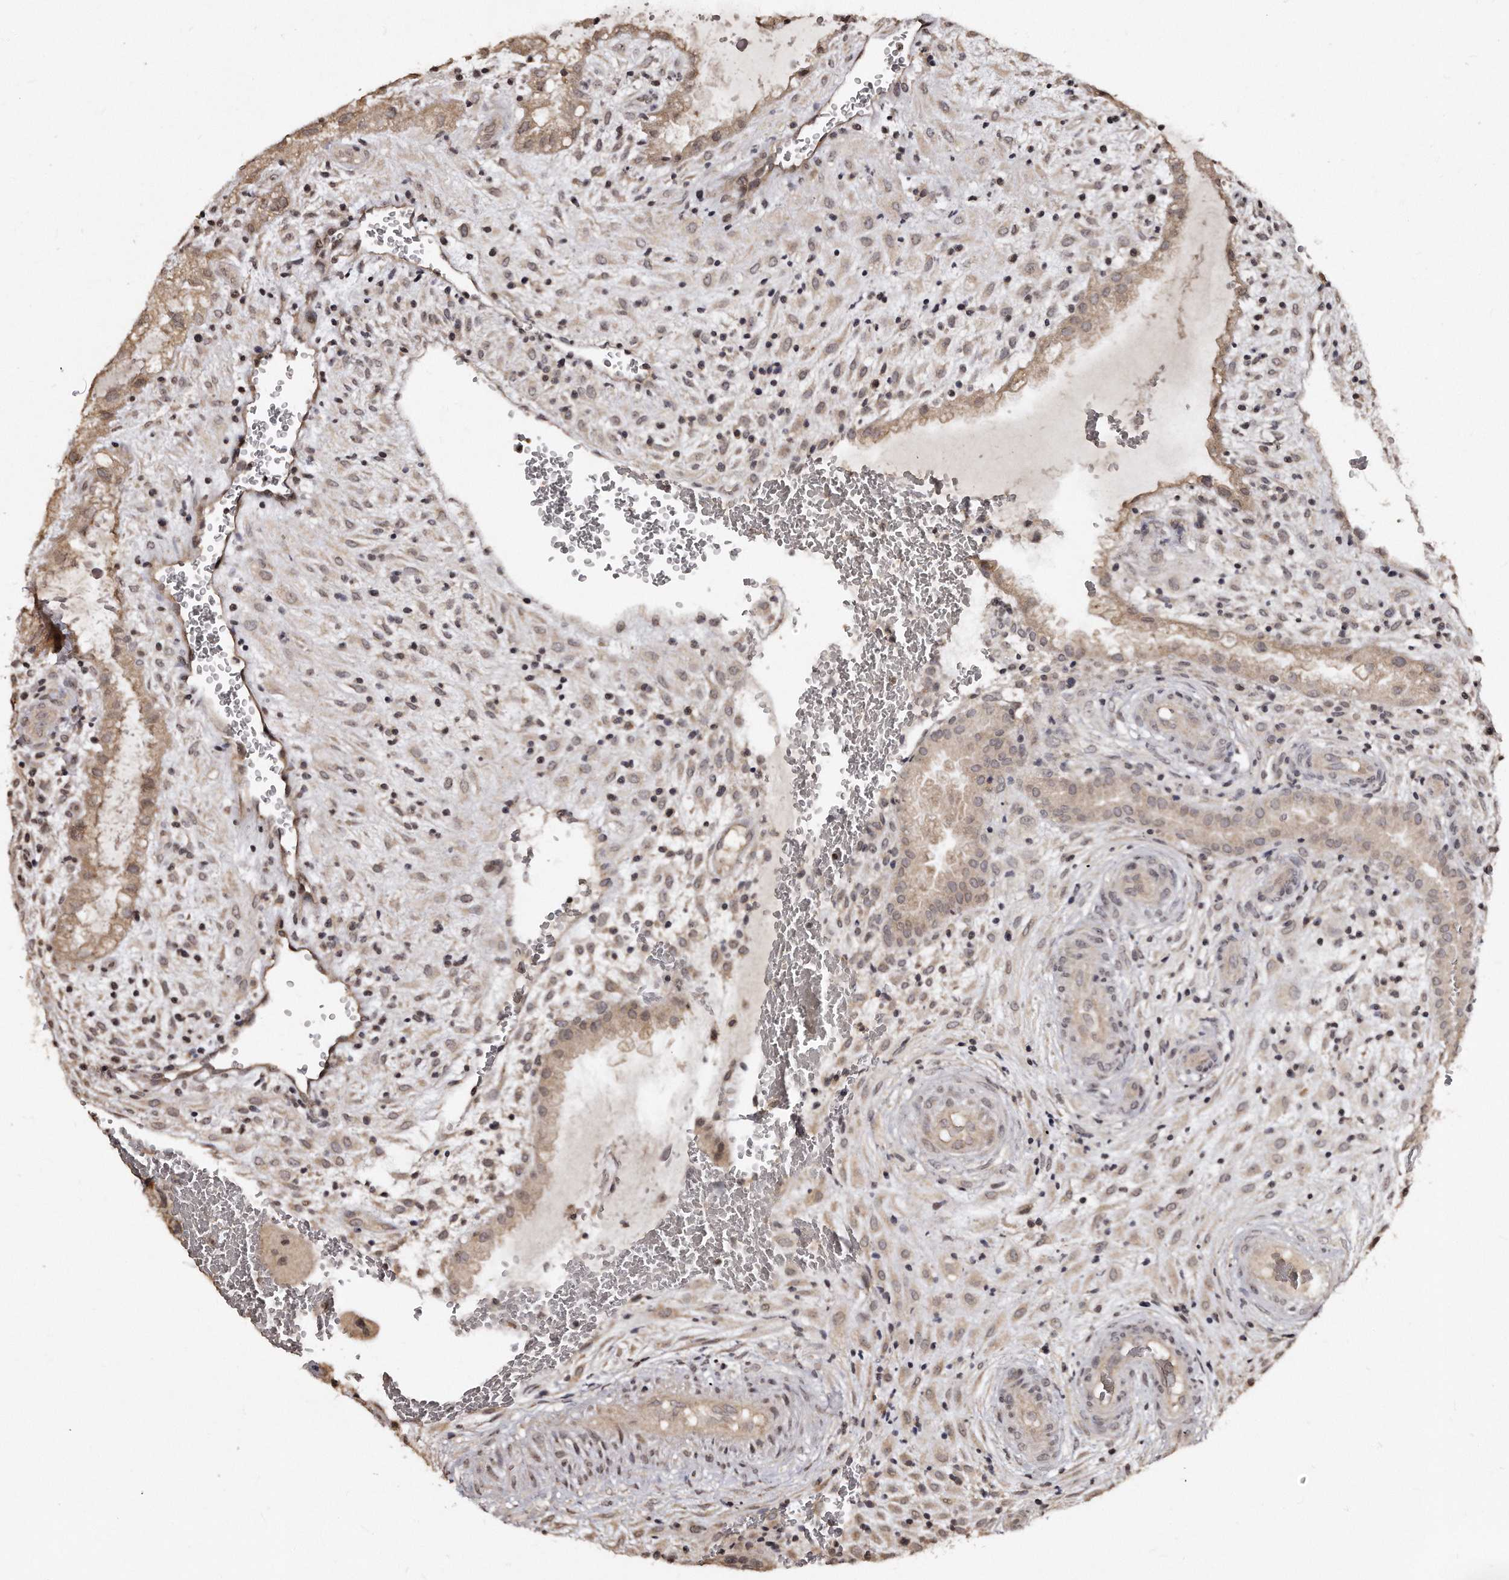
{"staining": {"intensity": "moderate", "quantity": ">75%", "location": "cytoplasmic/membranous"}, "tissue": "placenta", "cell_type": "Decidual cells", "image_type": "normal", "snomed": [{"axis": "morphology", "description": "Normal tissue, NOS"}, {"axis": "topography", "description": "Placenta"}], "caption": "This image displays IHC staining of normal placenta, with medium moderate cytoplasmic/membranous expression in approximately >75% of decidual cells.", "gene": "TSHR", "patient": {"sex": "female", "age": 35}}